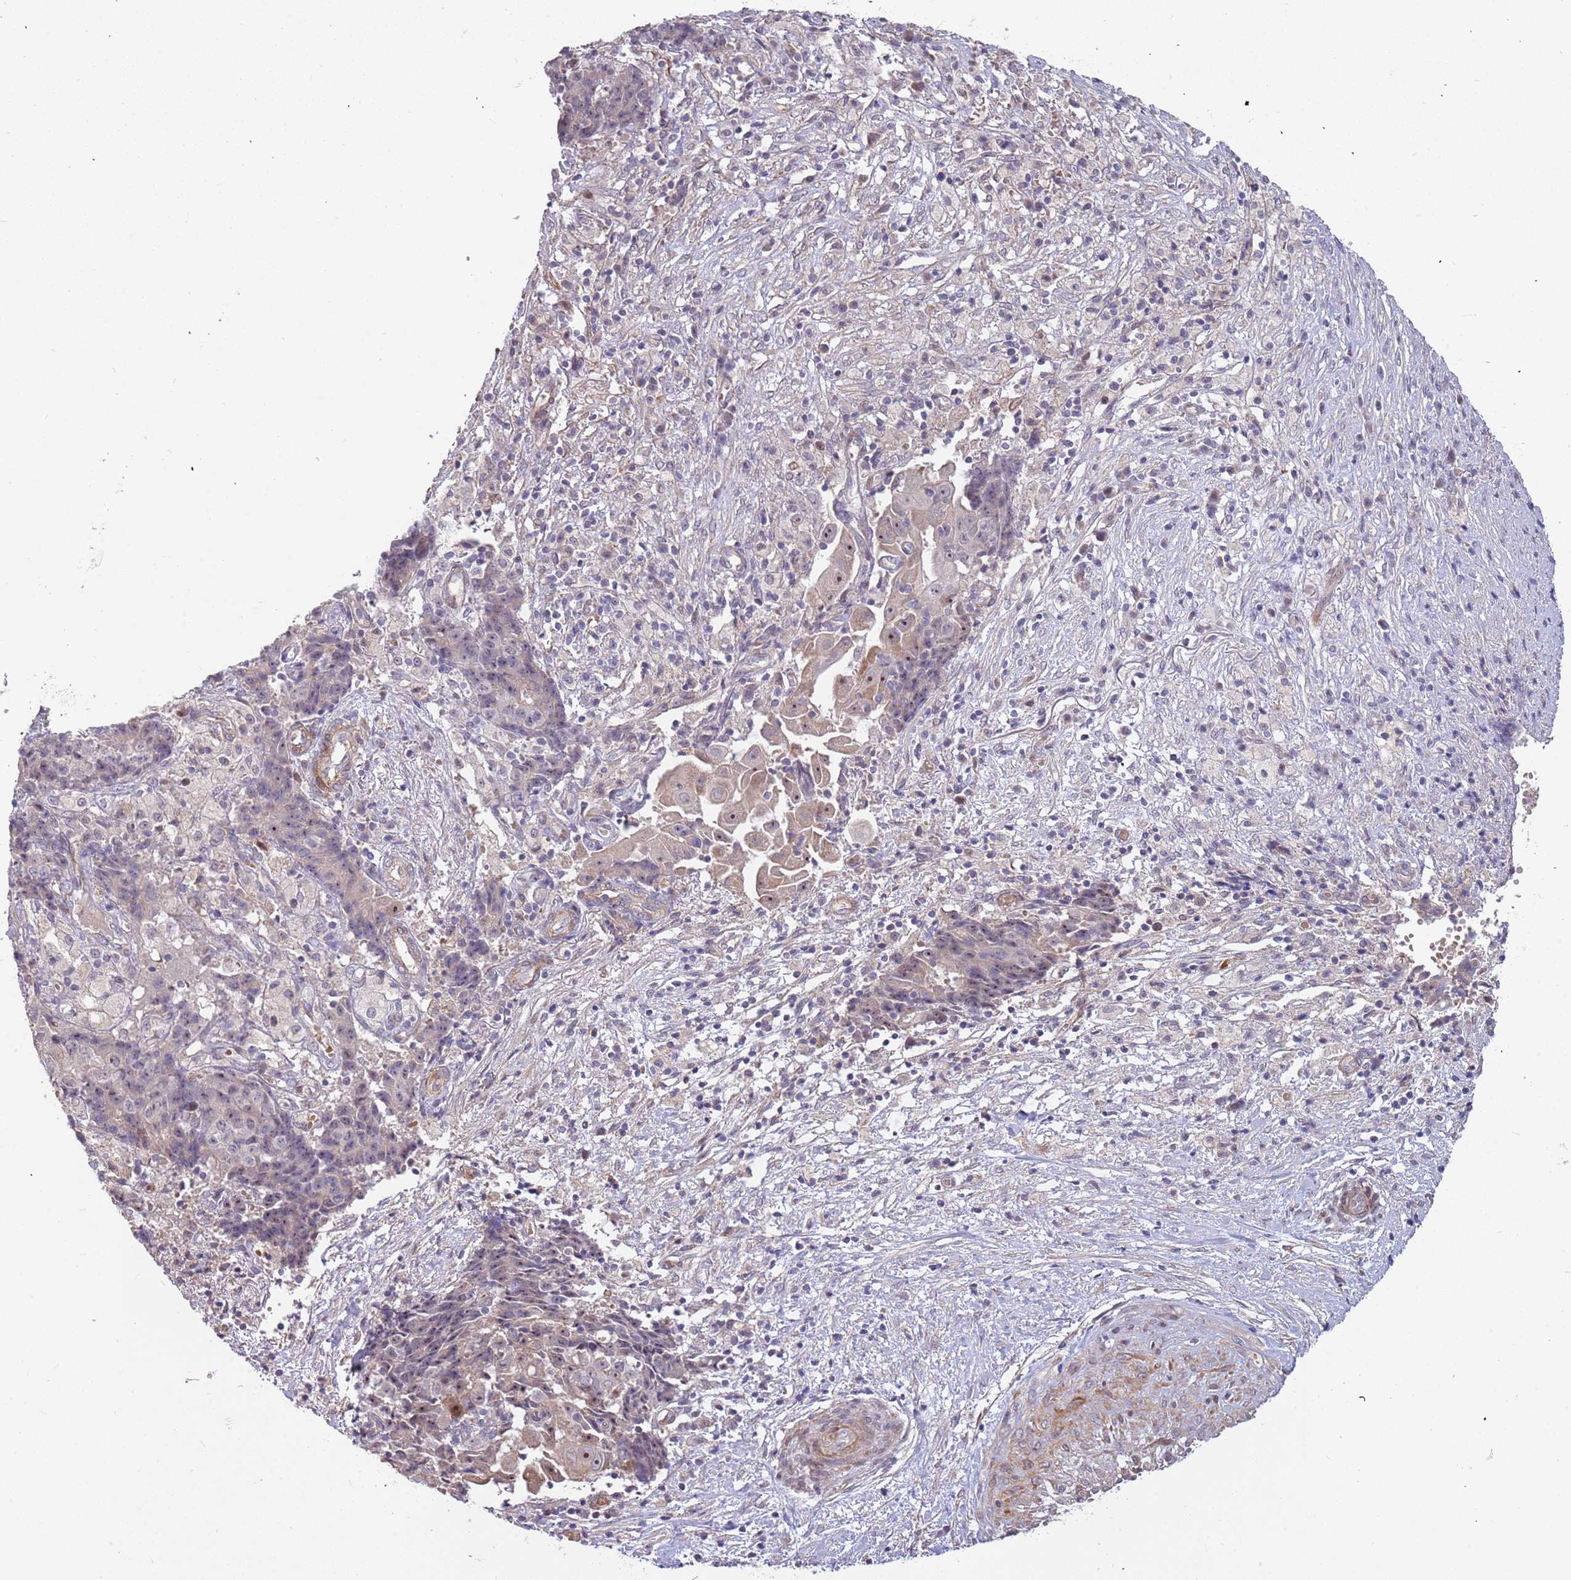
{"staining": {"intensity": "moderate", "quantity": "<25%", "location": "nuclear"}, "tissue": "ovarian cancer", "cell_type": "Tumor cells", "image_type": "cancer", "snomed": [{"axis": "morphology", "description": "Carcinoma, endometroid"}, {"axis": "topography", "description": "Ovary"}], "caption": "A photomicrograph of human ovarian cancer stained for a protein exhibits moderate nuclear brown staining in tumor cells.", "gene": "TRAPPC6B", "patient": {"sex": "female", "age": 42}}